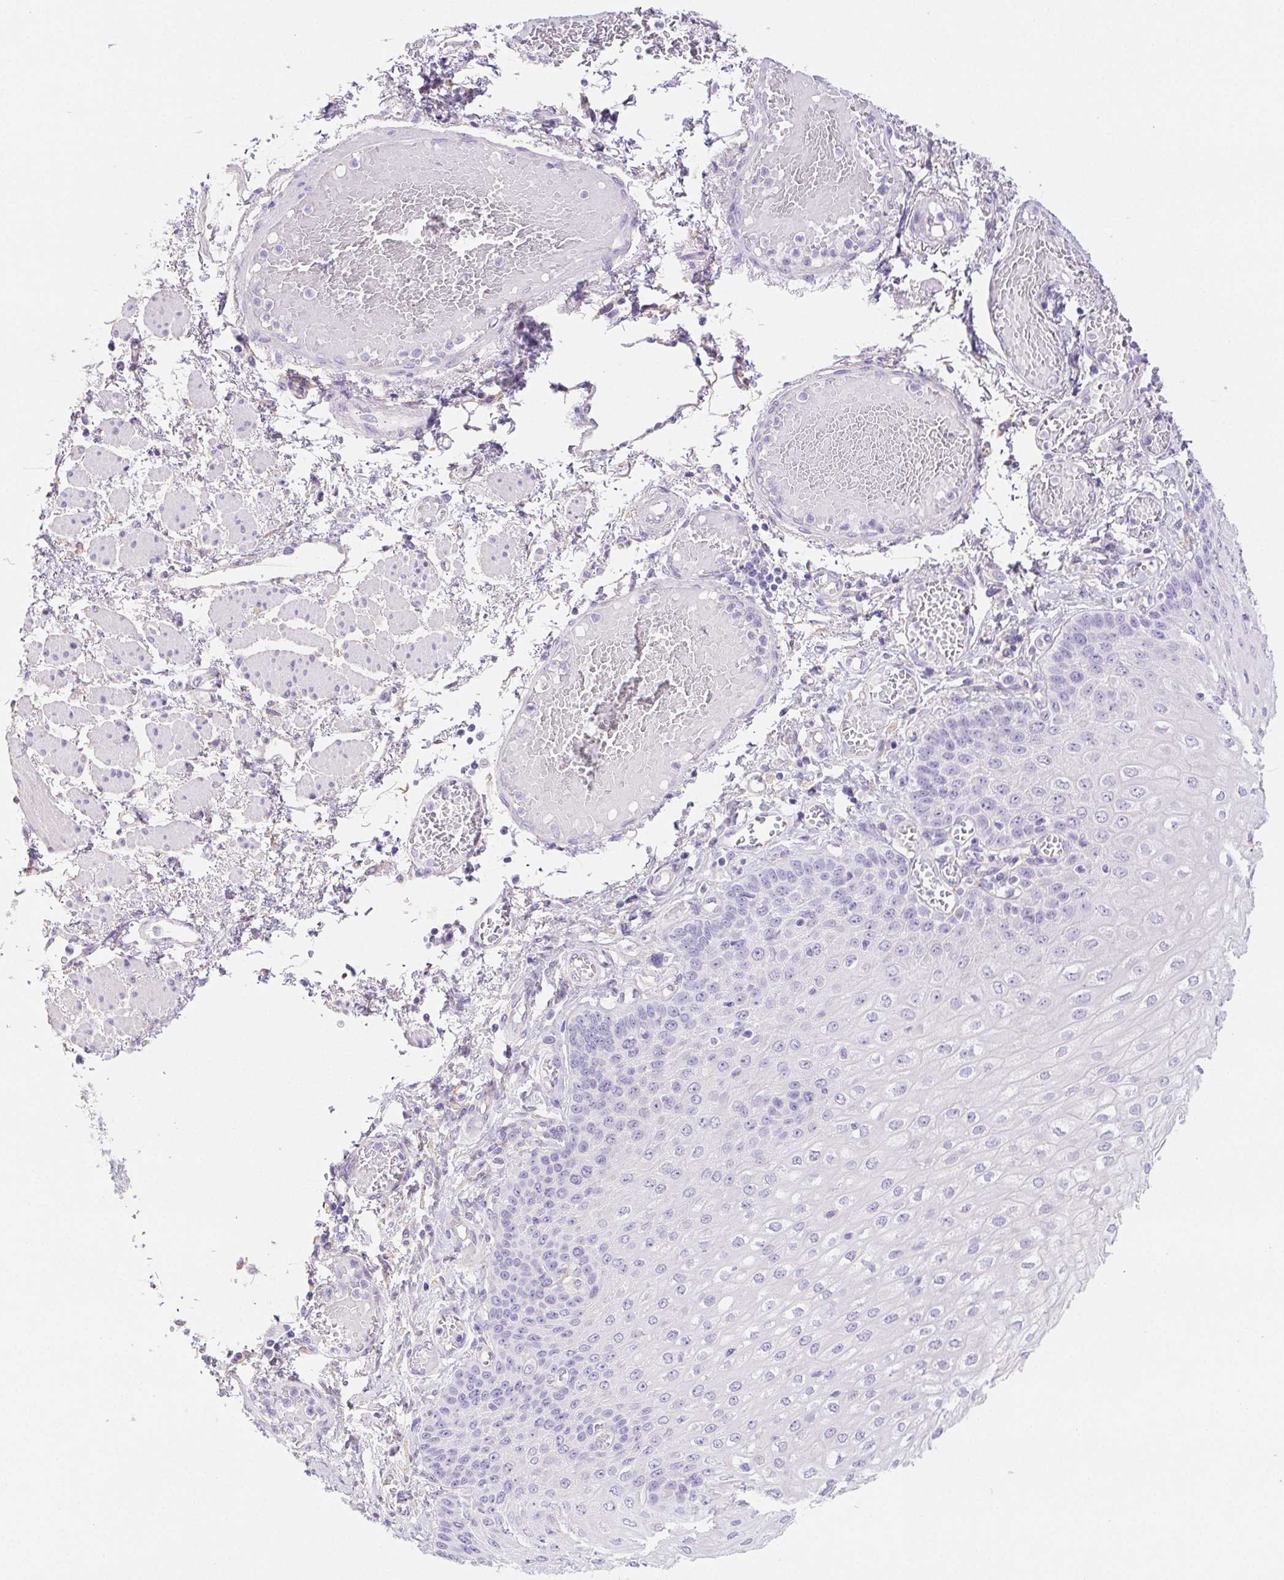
{"staining": {"intensity": "negative", "quantity": "none", "location": "none"}, "tissue": "esophagus", "cell_type": "Squamous epithelial cells", "image_type": "normal", "snomed": [{"axis": "morphology", "description": "Normal tissue, NOS"}, {"axis": "morphology", "description": "Adenocarcinoma, NOS"}, {"axis": "topography", "description": "Esophagus"}], "caption": "Immunohistochemical staining of normal human esophagus reveals no significant staining in squamous epithelial cells.", "gene": "PNLIP", "patient": {"sex": "male", "age": 81}}